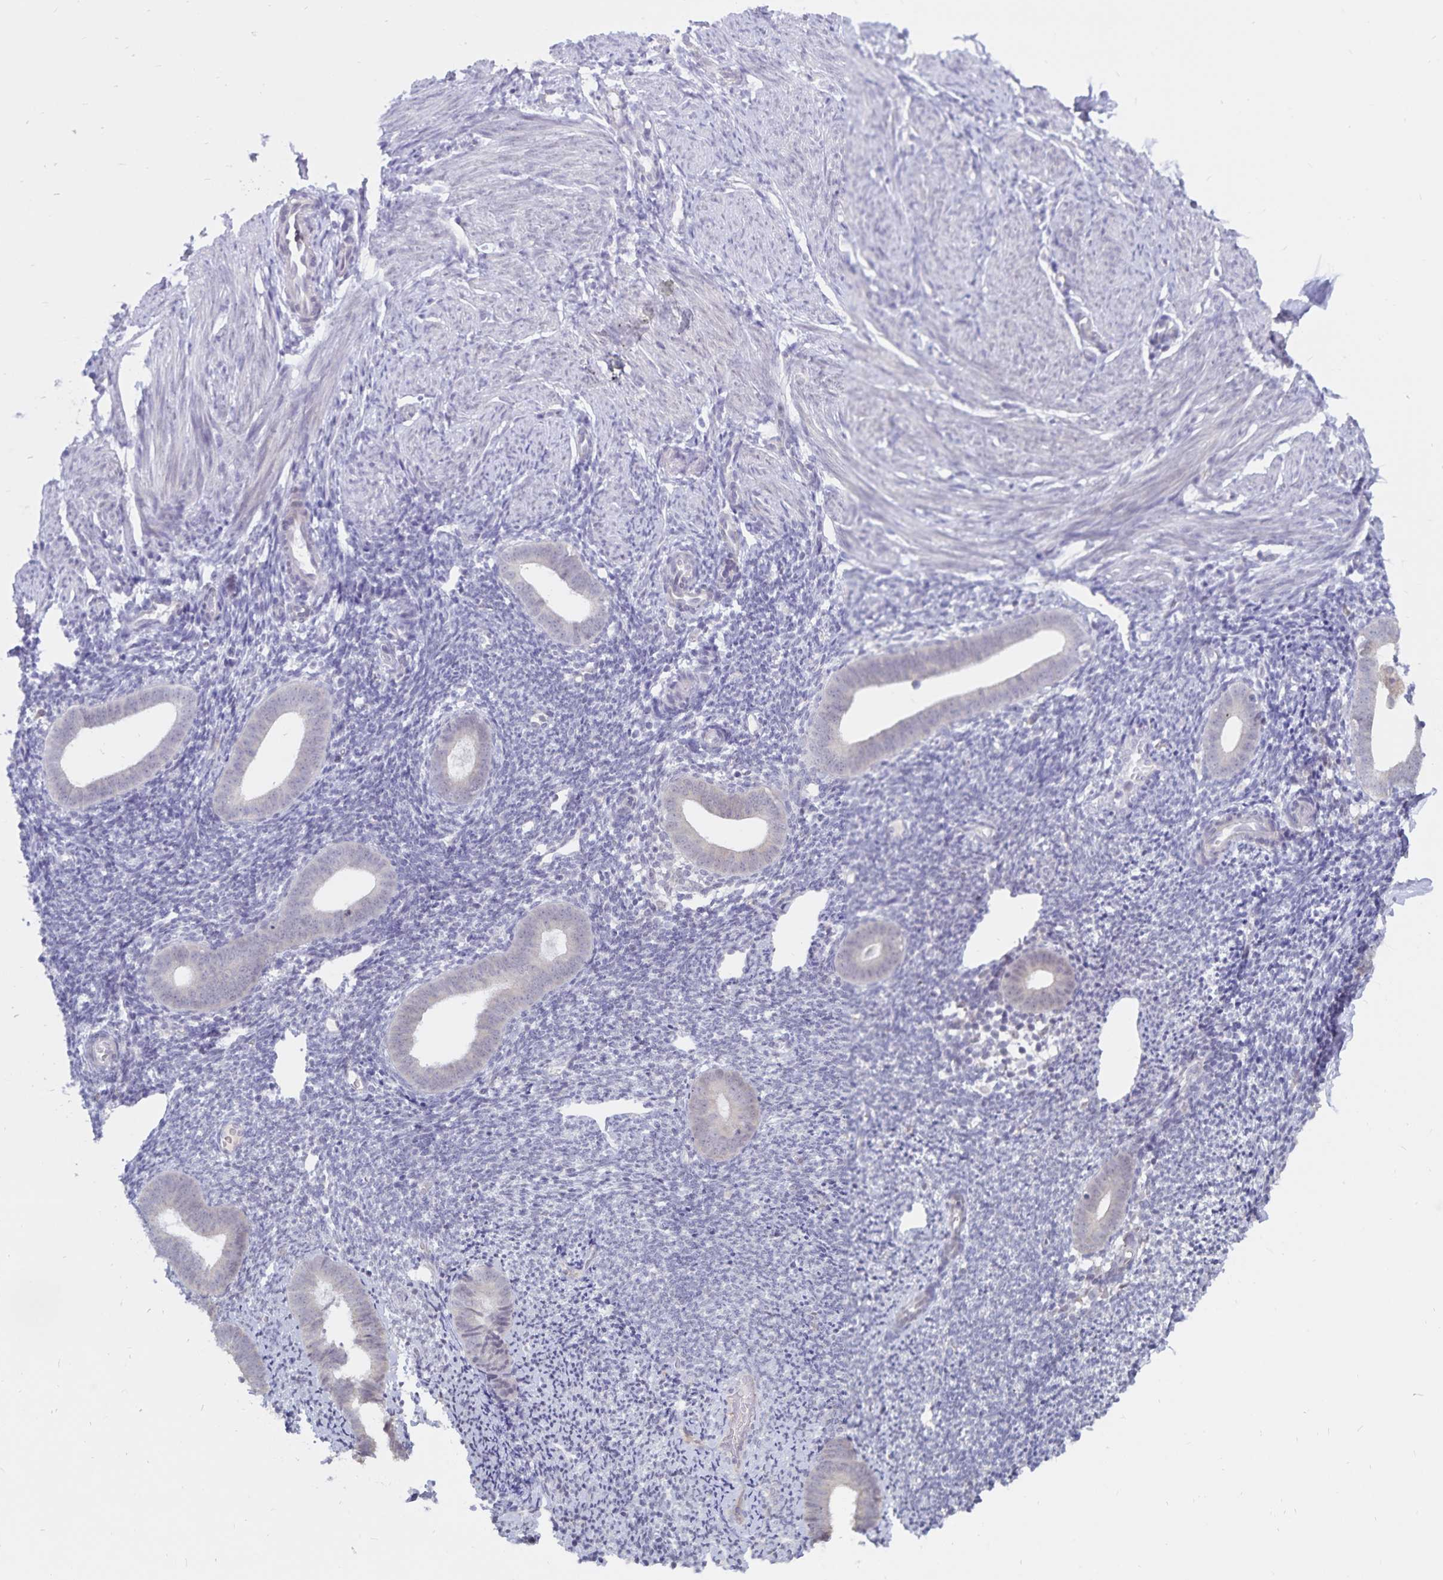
{"staining": {"intensity": "negative", "quantity": "none", "location": "none"}, "tissue": "endometrium", "cell_type": "Cells in endometrial stroma", "image_type": "normal", "snomed": [{"axis": "morphology", "description": "Normal tissue, NOS"}, {"axis": "topography", "description": "Endometrium"}], "caption": "Endometrium stained for a protein using immunohistochemistry (IHC) demonstrates no expression cells in endometrial stroma.", "gene": "ATP2A2", "patient": {"sex": "female", "age": 39}}